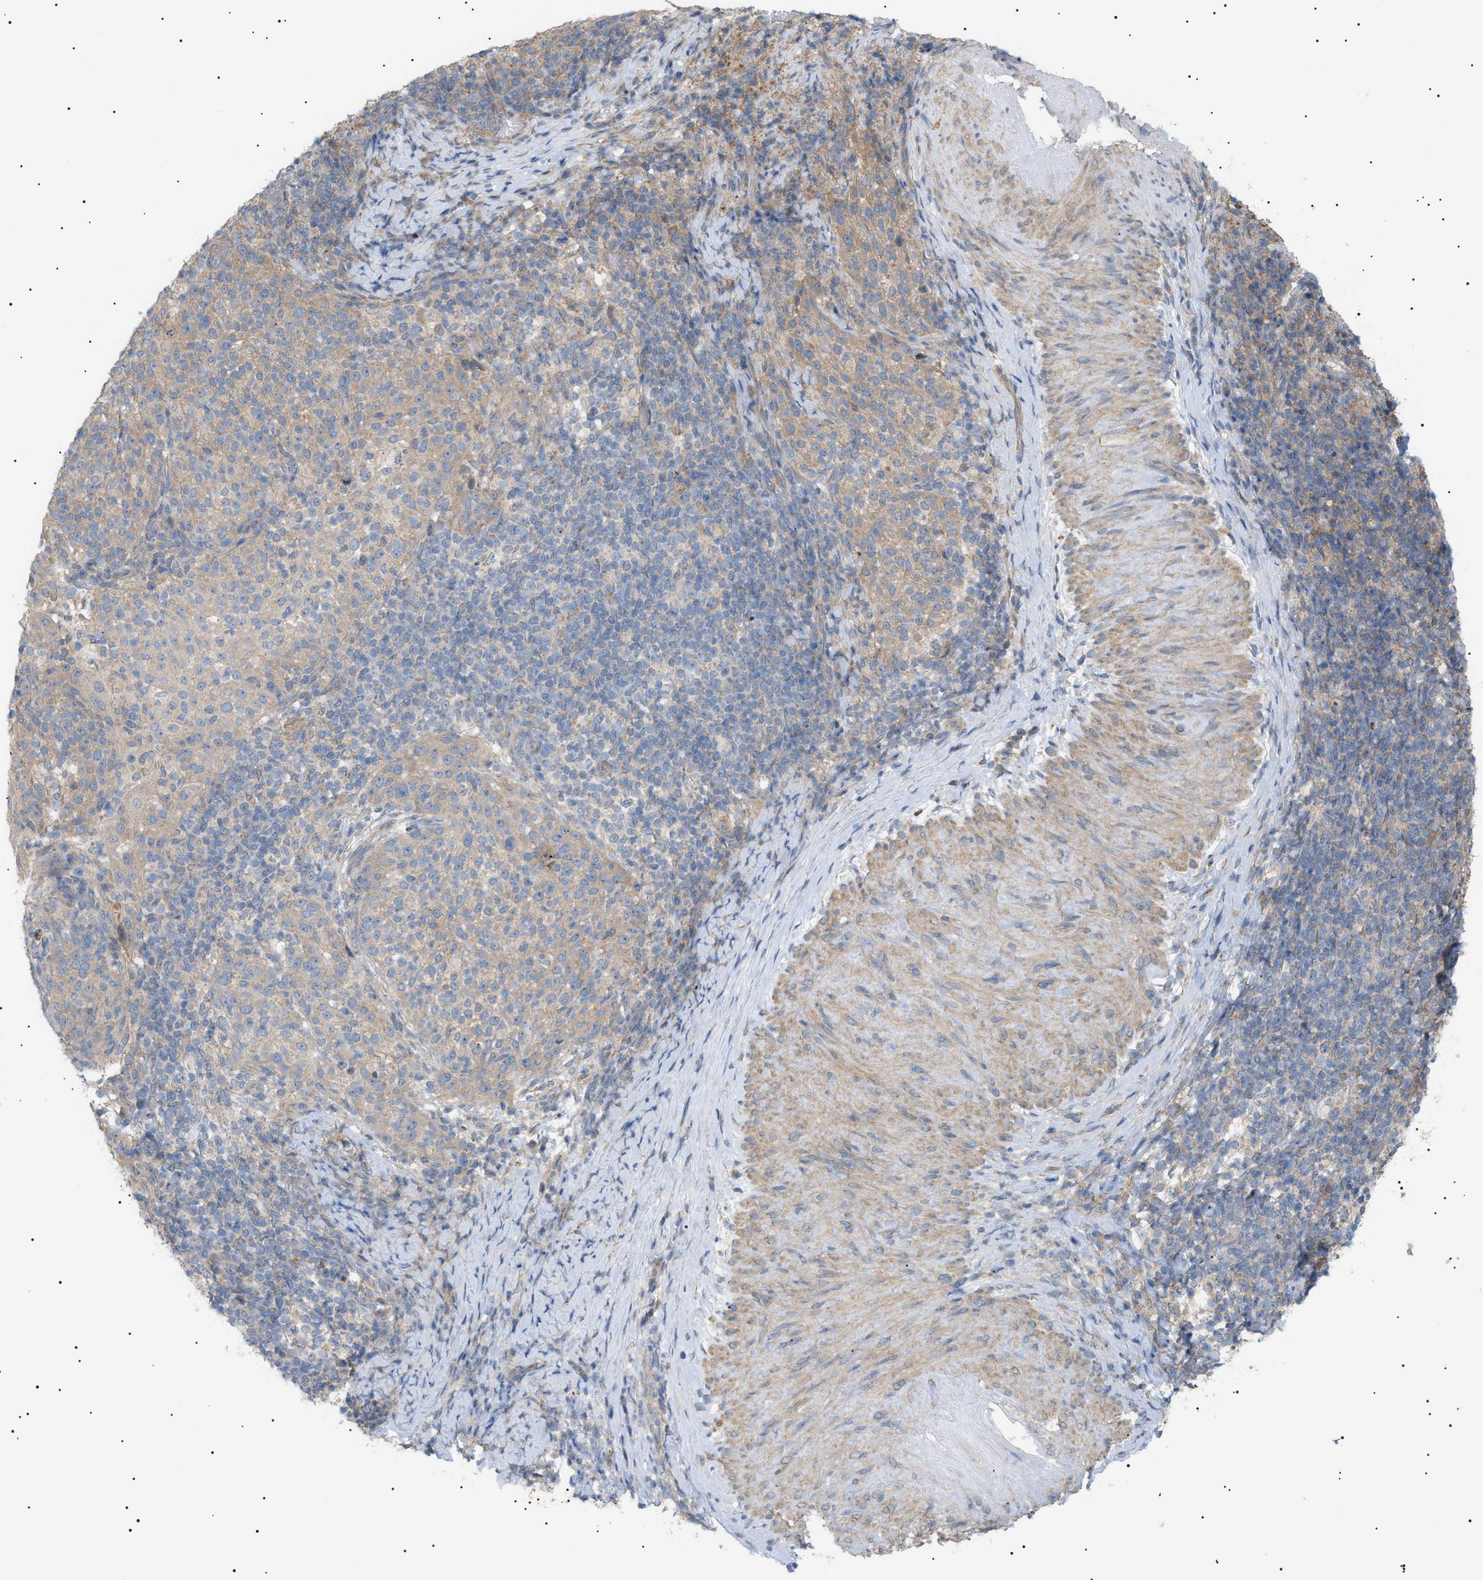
{"staining": {"intensity": "weak", "quantity": "25%-75%", "location": "cytoplasmic/membranous"}, "tissue": "cervical cancer", "cell_type": "Tumor cells", "image_type": "cancer", "snomed": [{"axis": "morphology", "description": "Squamous cell carcinoma, NOS"}, {"axis": "topography", "description": "Cervix"}], "caption": "The histopathology image shows staining of squamous cell carcinoma (cervical), revealing weak cytoplasmic/membranous protein staining (brown color) within tumor cells.", "gene": "IRS2", "patient": {"sex": "female", "age": 51}}